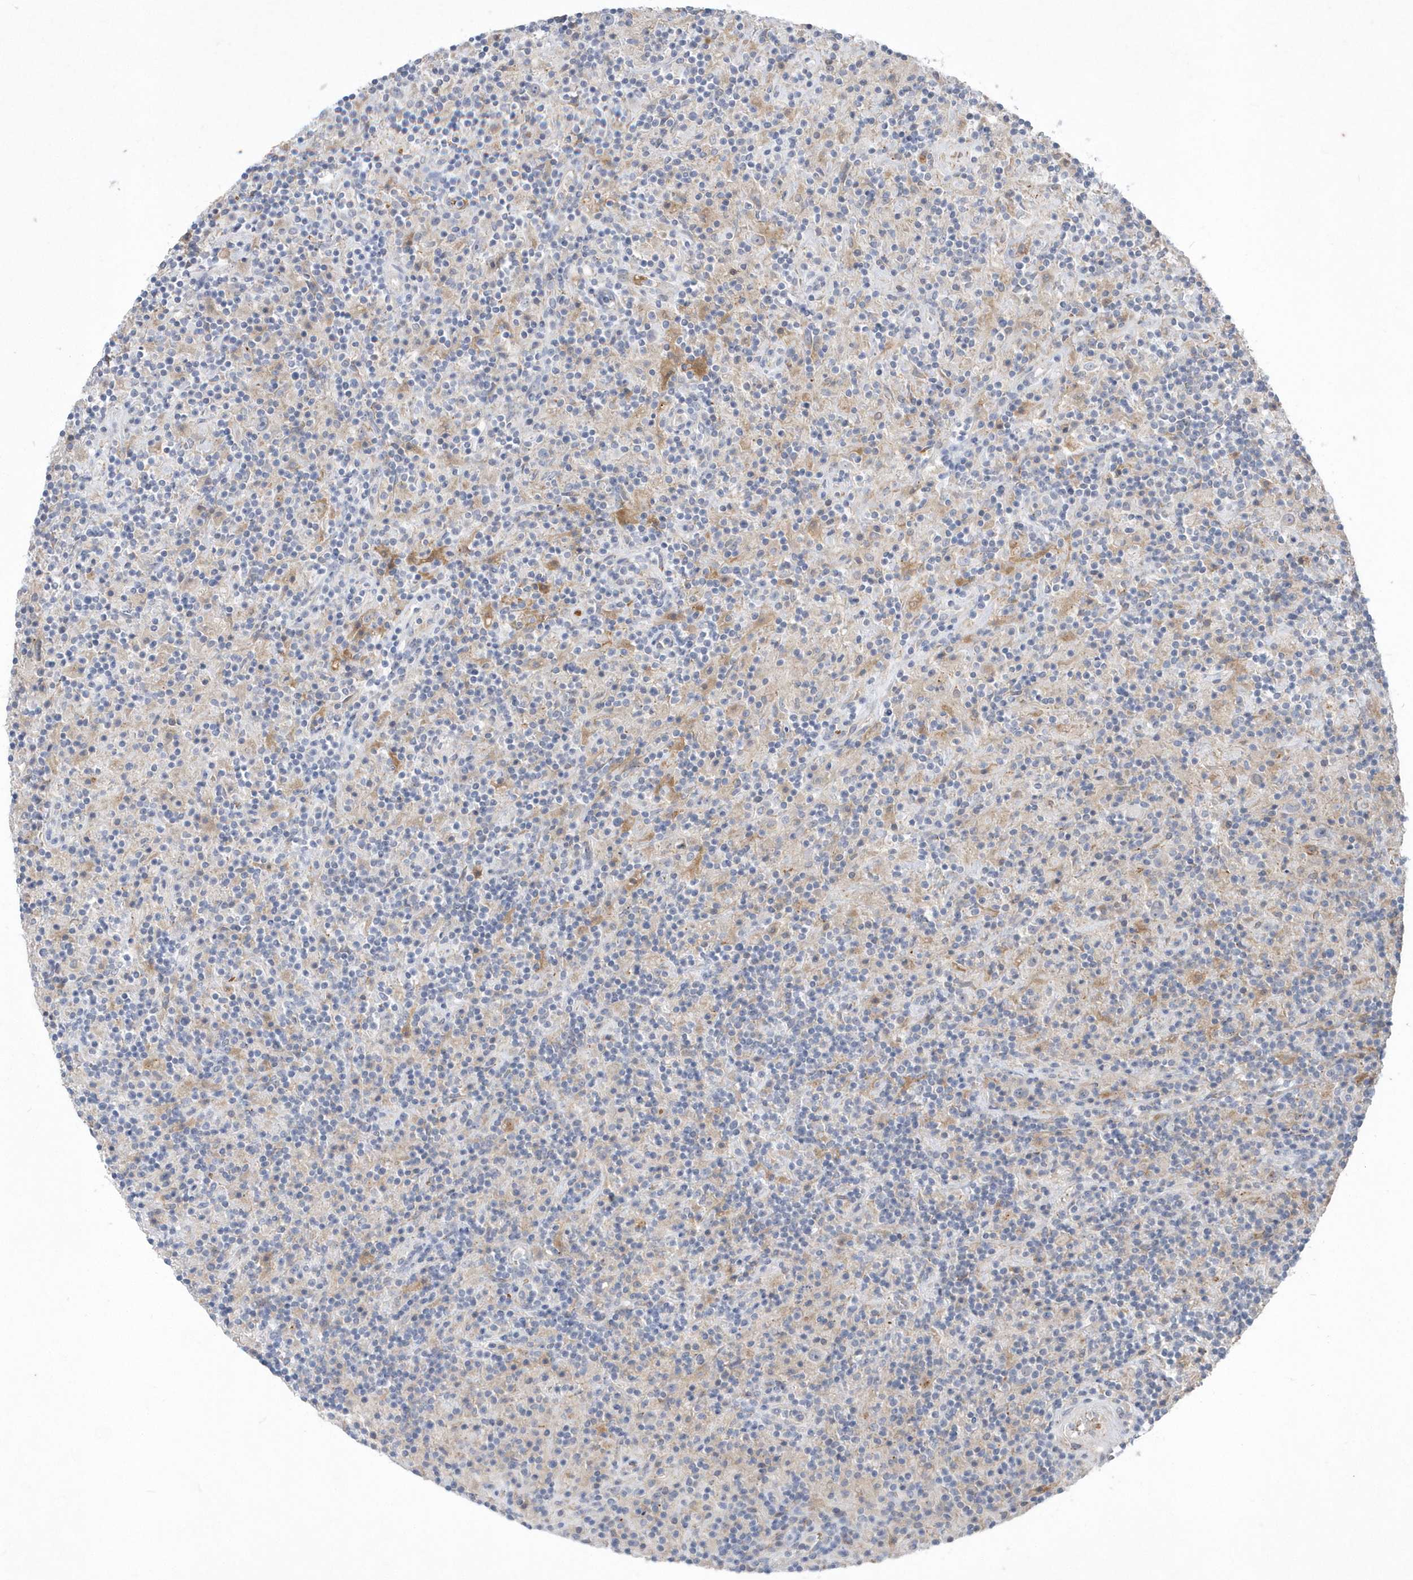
{"staining": {"intensity": "negative", "quantity": "none", "location": "none"}, "tissue": "lymphoma", "cell_type": "Tumor cells", "image_type": "cancer", "snomed": [{"axis": "morphology", "description": "Hodgkin's disease, NOS"}, {"axis": "topography", "description": "Lymph node"}], "caption": "The immunohistochemistry photomicrograph has no significant positivity in tumor cells of lymphoma tissue.", "gene": "TSPEAR", "patient": {"sex": "male", "age": 70}}